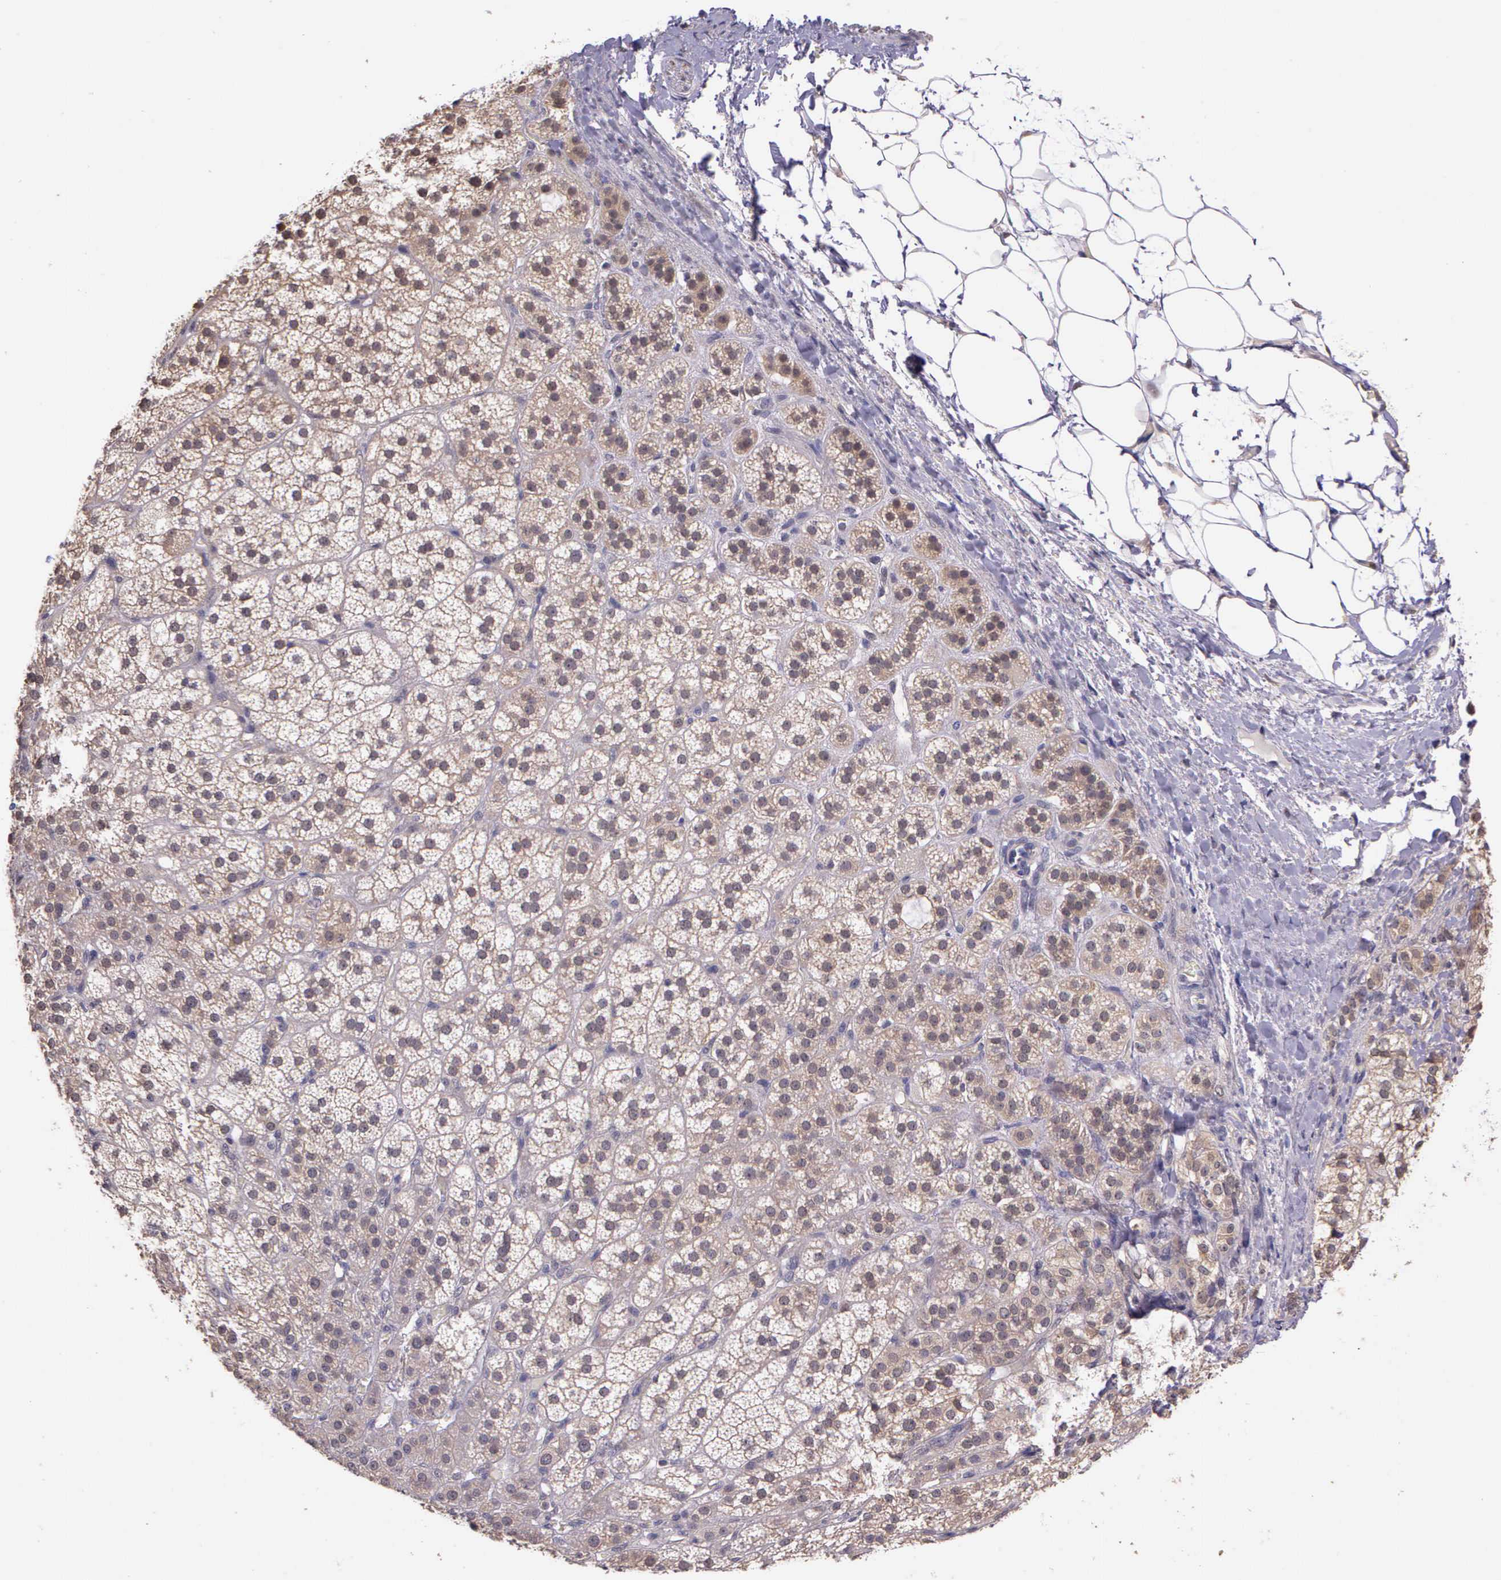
{"staining": {"intensity": "negative", "quantity": "none", "location": "none"}, "tissue": "adrenal gland", "cell_type": "Glandular cells", "image_type": "normal", "snomed": [{"axis": "morphology", "description": "Normal tissue, NOS"}, {"axis": "topography", "description": "Adrenal gland"}], "caption": "Immunohistochemistry (IHC) photomicrograph of normal human adrenal gland stained for a protein (brown), which demonstrates no positivity in glandular cells.", "gene": "IGBP1P2", "patient": {"sex": "female", "age": 60}}